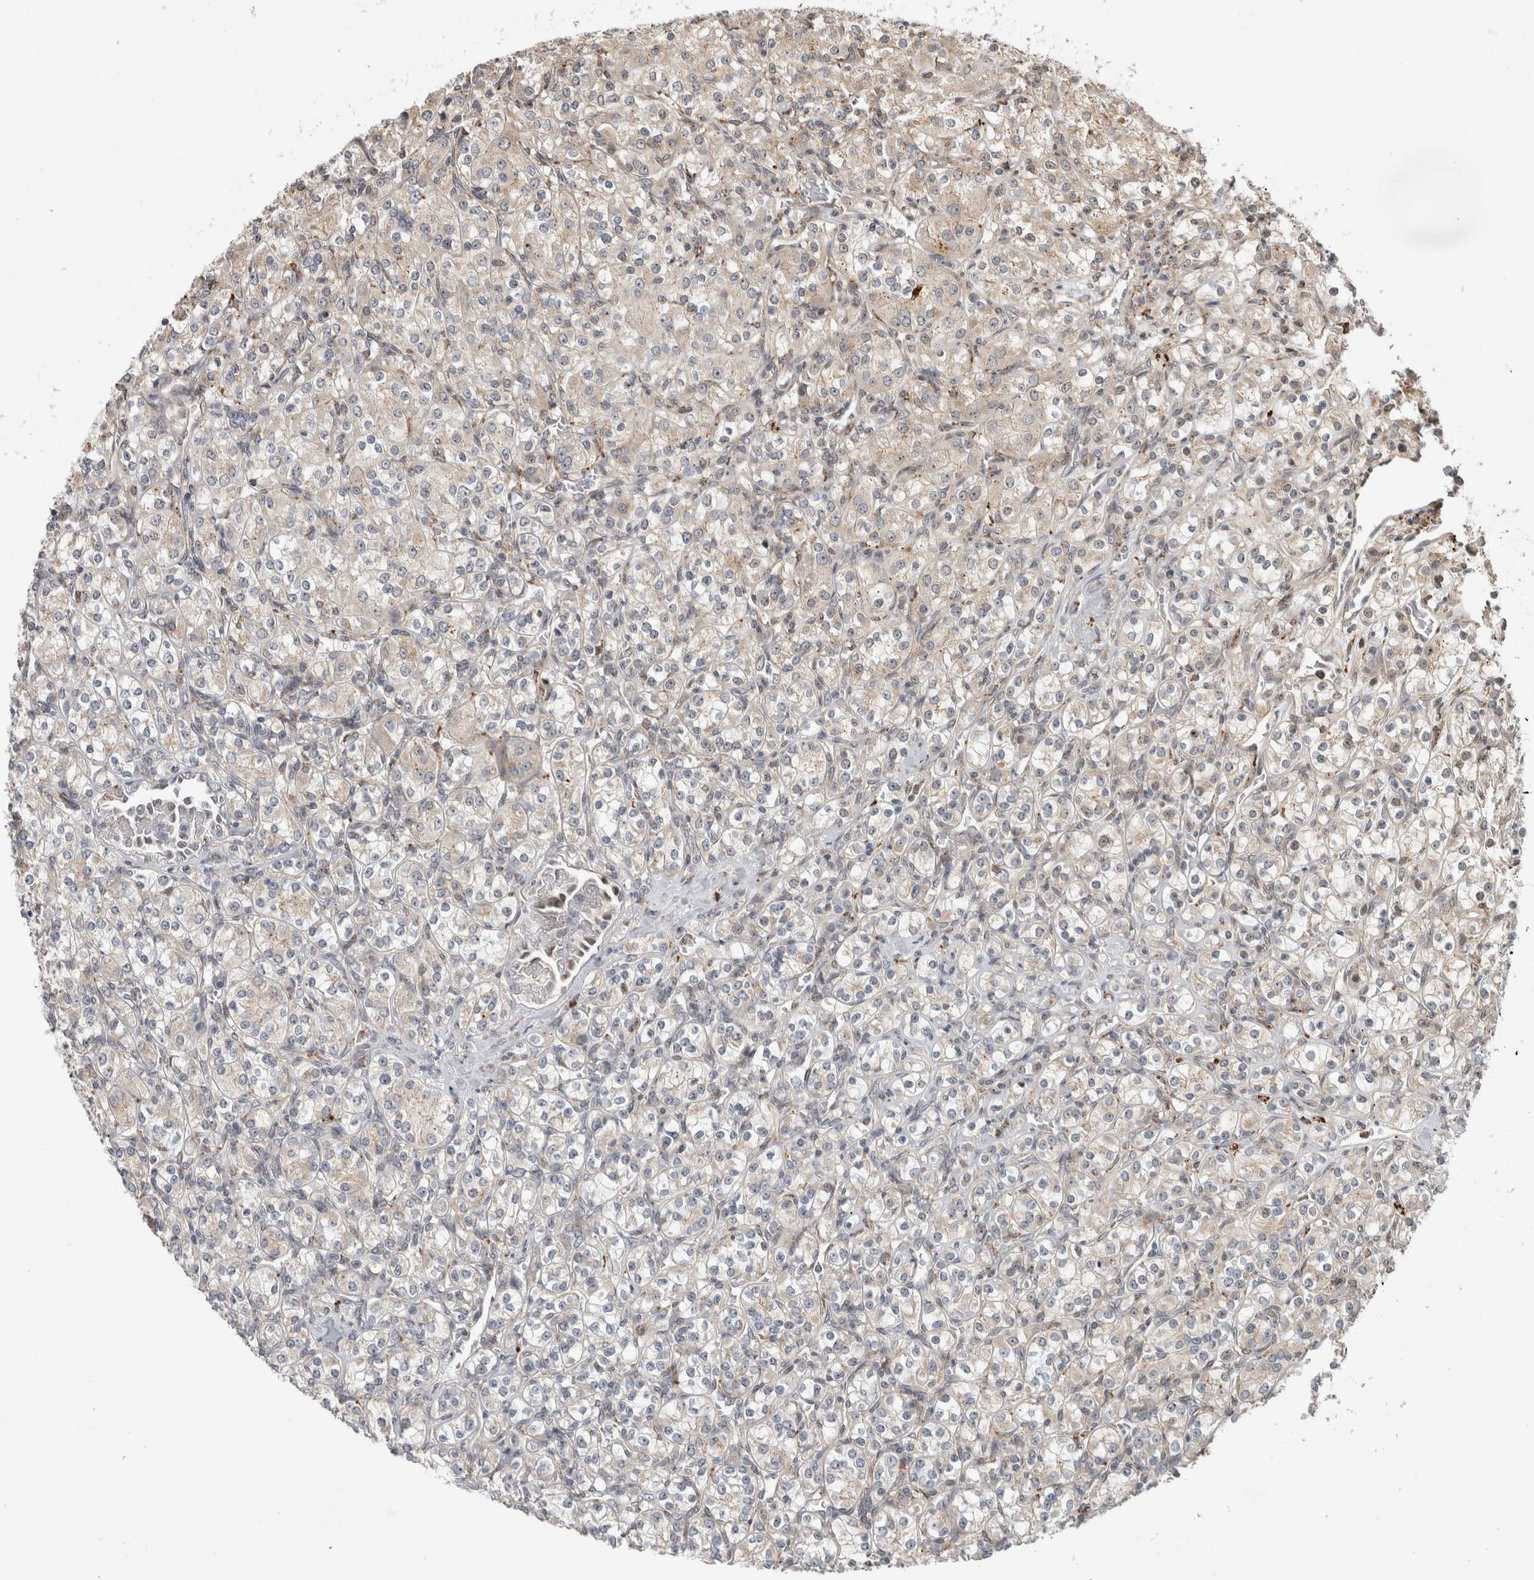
{"staining": {"intensity": "weak", "quantity": "<25%", "location": "cytoplasmic/membranous"}, "tissue": "renal cancer", "cell_type": "Tumor cells", "image_type": "cancer", "snomed": [{"axis": "morphology", "description": "Adenocarcinoma, NOS"}, {"axis": "topography", "description": "Kidney"}], "caption": "The photomicrograph shows no significant positivity in tumor cells of renal cancer (adenocarcinoma). Brightfield microscopy of immunohistochemistry (IHC) stained with DAB (3,3'-diaminobenzidine) (brown) and hematoxylin (blue), captured at high magnification.", "gene": "NAB2", "patient": {"sex": "male", "age": 77}}